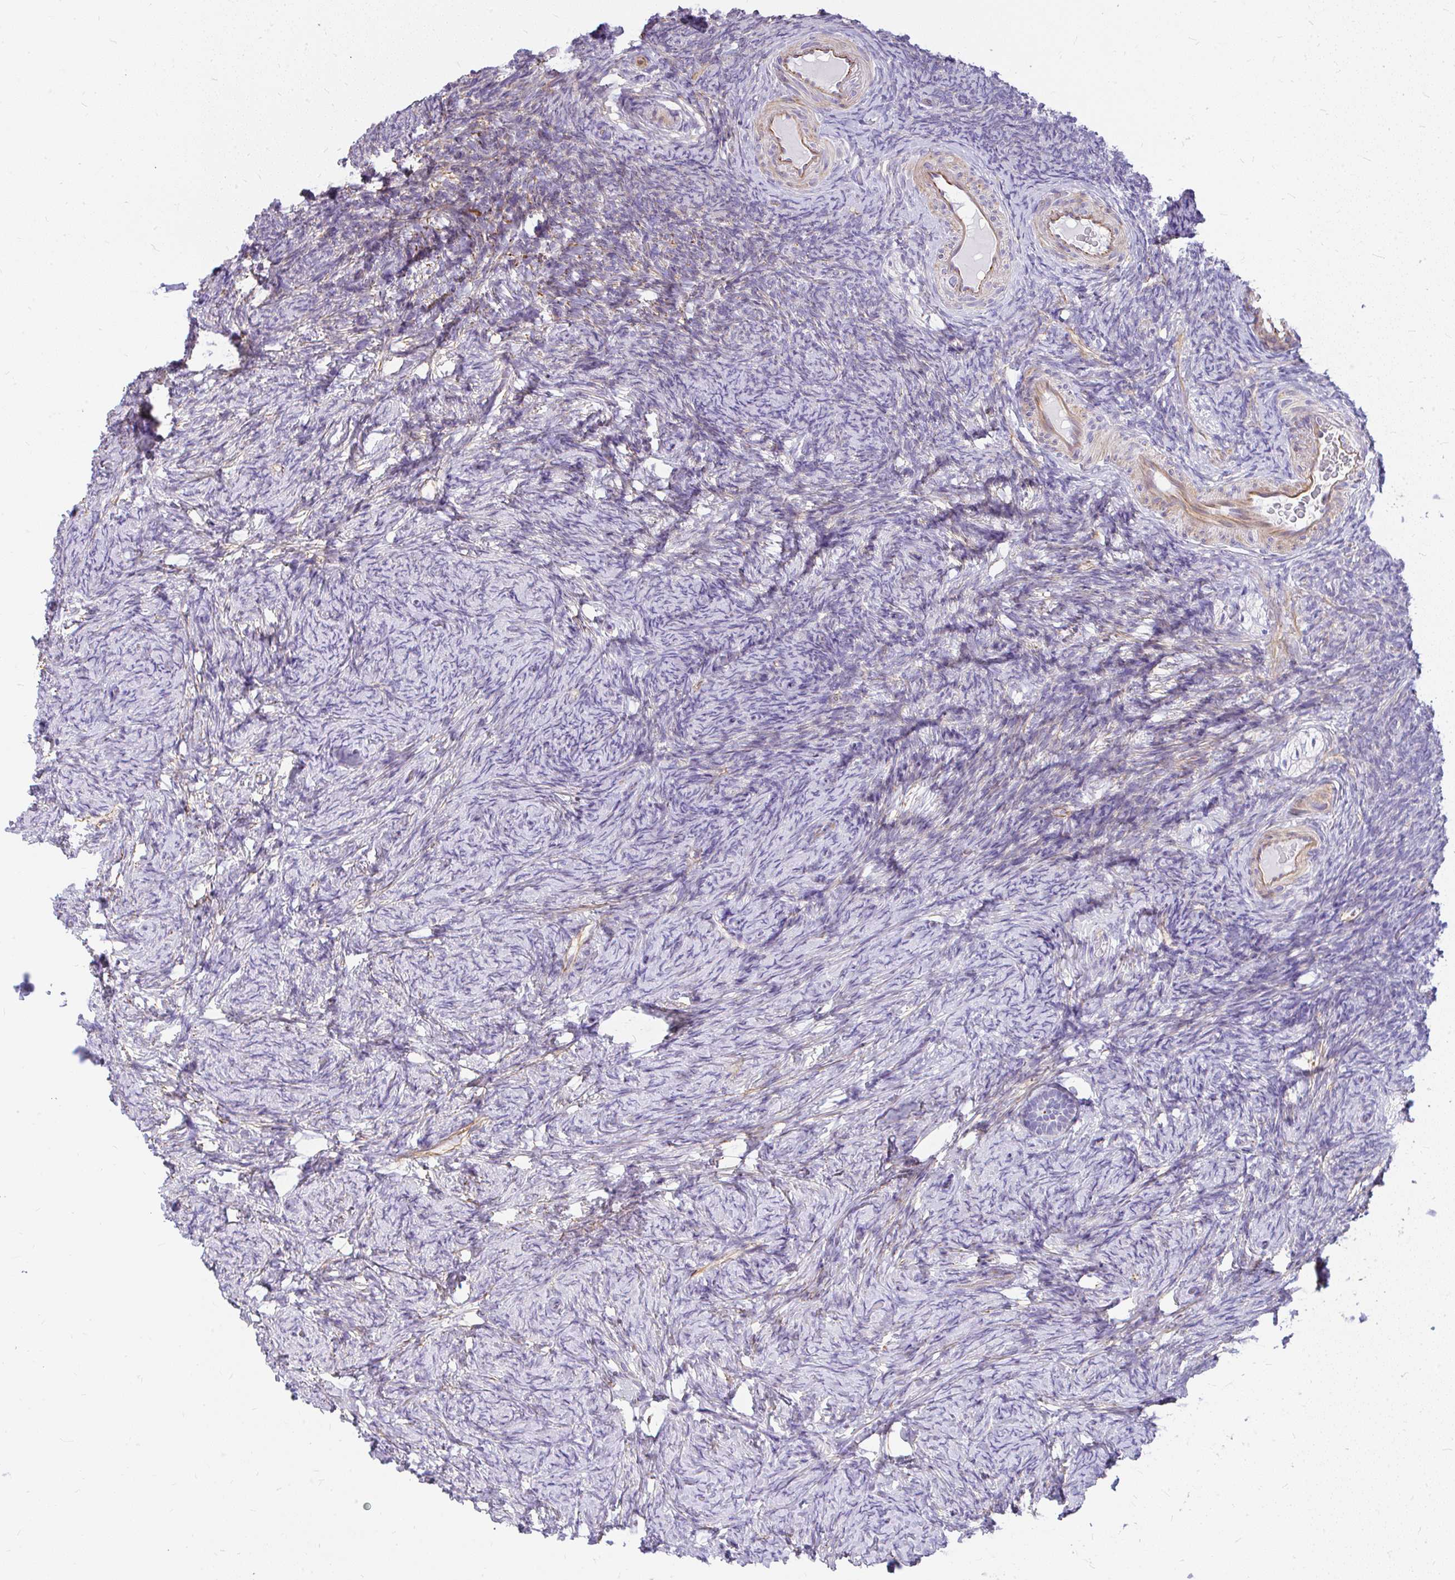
{"staining": {"intensity": "negative", "quantity": "none", "location": "none"}, "tissue": "ovary", "cell_type": "Follicle cells", "image_type": "normal", "snomed": [{"axis": "morphology", "description": "Normal tissue, NOS"}, {"axis": "topography", "description": "Ovary"}], "caption": "This is a photomicrograph of immunohistochemistry (IHC) staining of normal ovary, which shows no staining in follicle cells. (Brightfield microscopy of DAB (3,3'-diaminobenzidine) IHC at high magnification).", "gene": "FAM83C", "patient": {"sex": "female", "age": 34}}